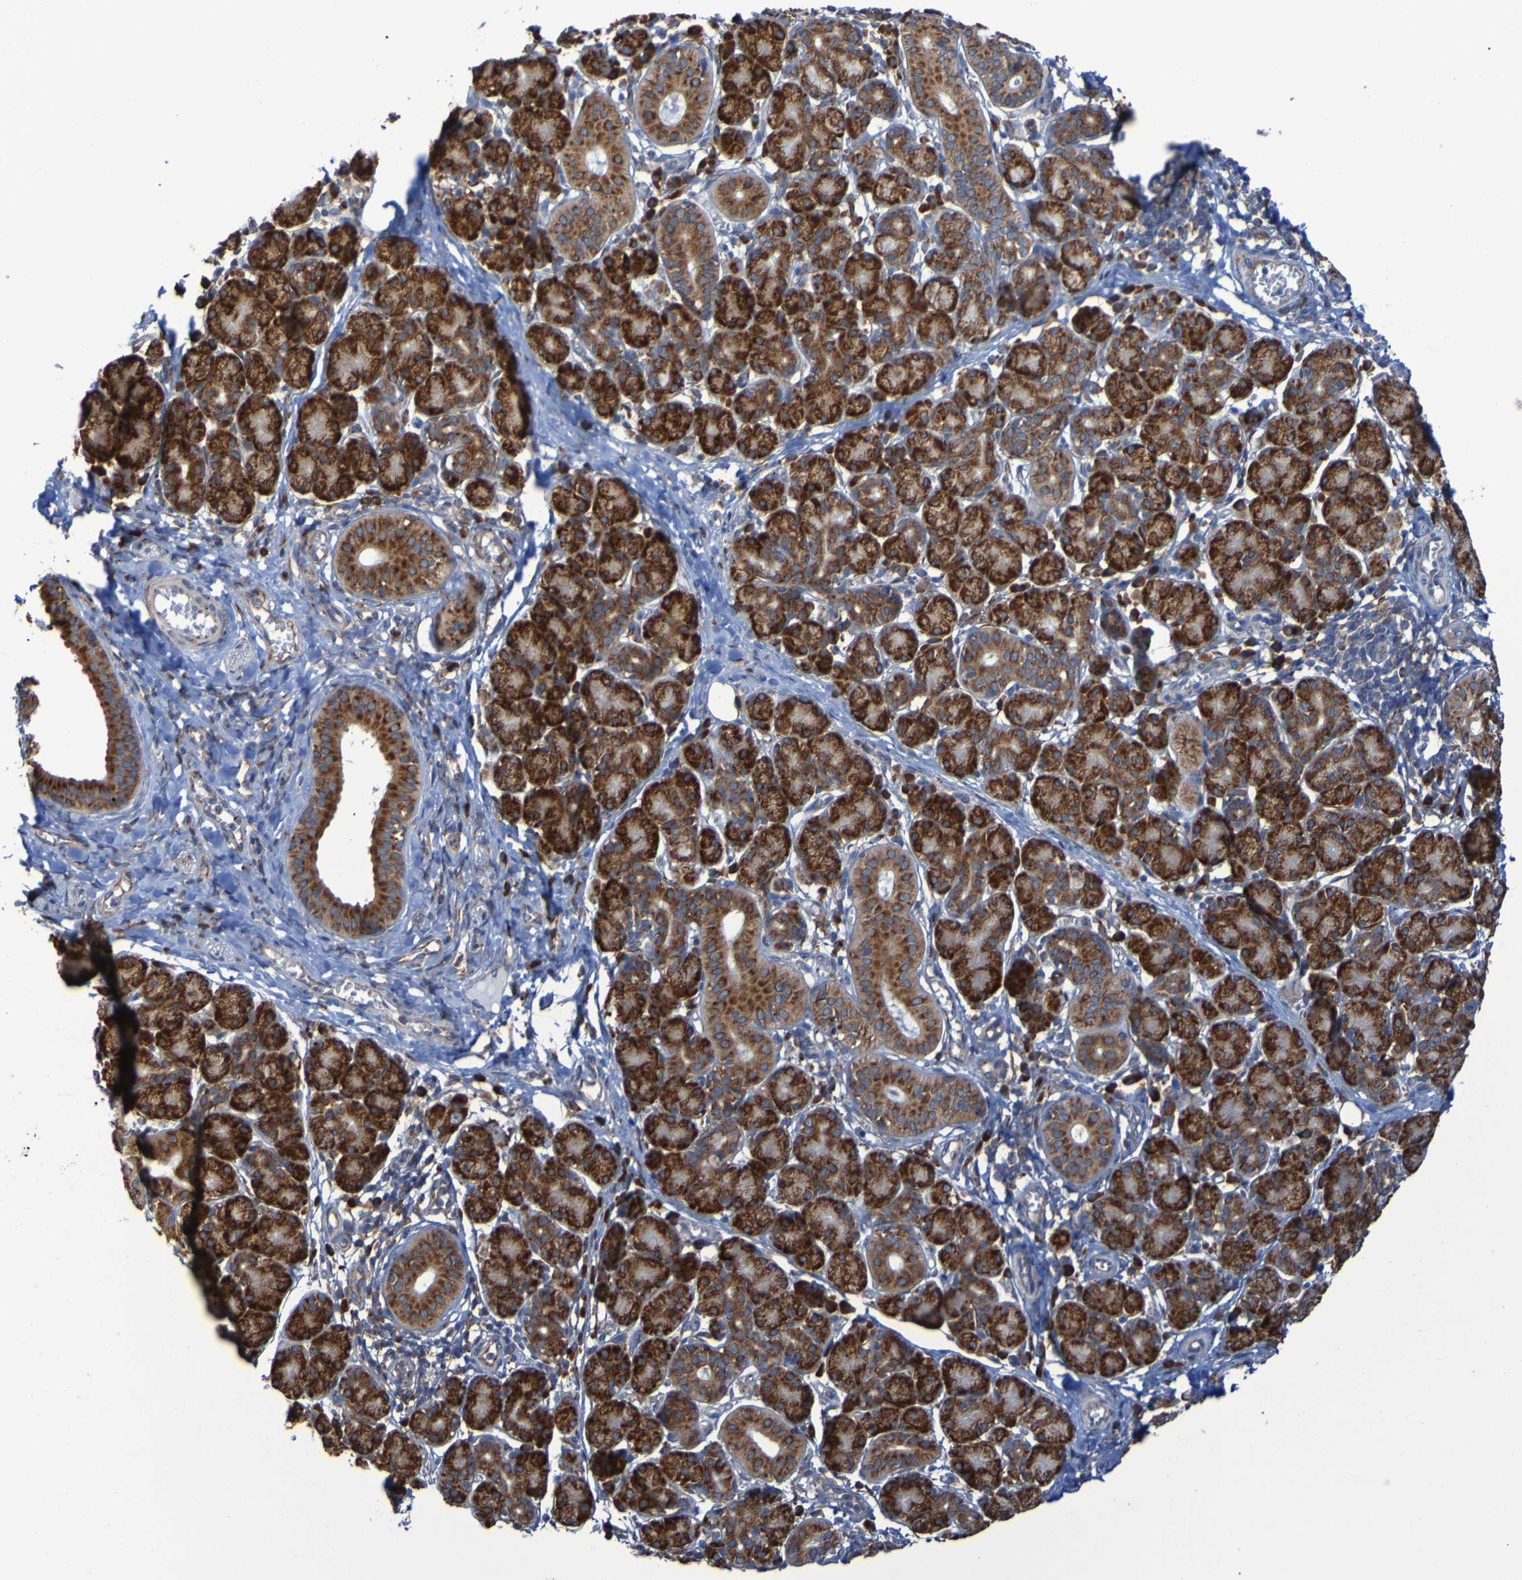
{"staining": {"intensity": "strong", "quantity": ">75%", "location": "cytoplasmic/membranous"}, "tissue": "salivary gland", "cell_type": "Glandular cells", "image_type": "normal", "snomed": [{"axis": "morphology", "description": "Normal tissue, NOS"}, {"axis": "morphology", "description": "Inflammation, NOS"}, {"axis": "topography", "description": "Lymph node"}, {"axis": "topography", "description": "Salivary gland"}], "caption": "Brown immunohistochemical staining in benign human salivary gland shows strong cytoplasmic/membranous positivity in about >75% of glandular cells. Nuclei are stained in blue.", "gene": "FKBP3", "patient": {"sex": "male", "age": 3}}